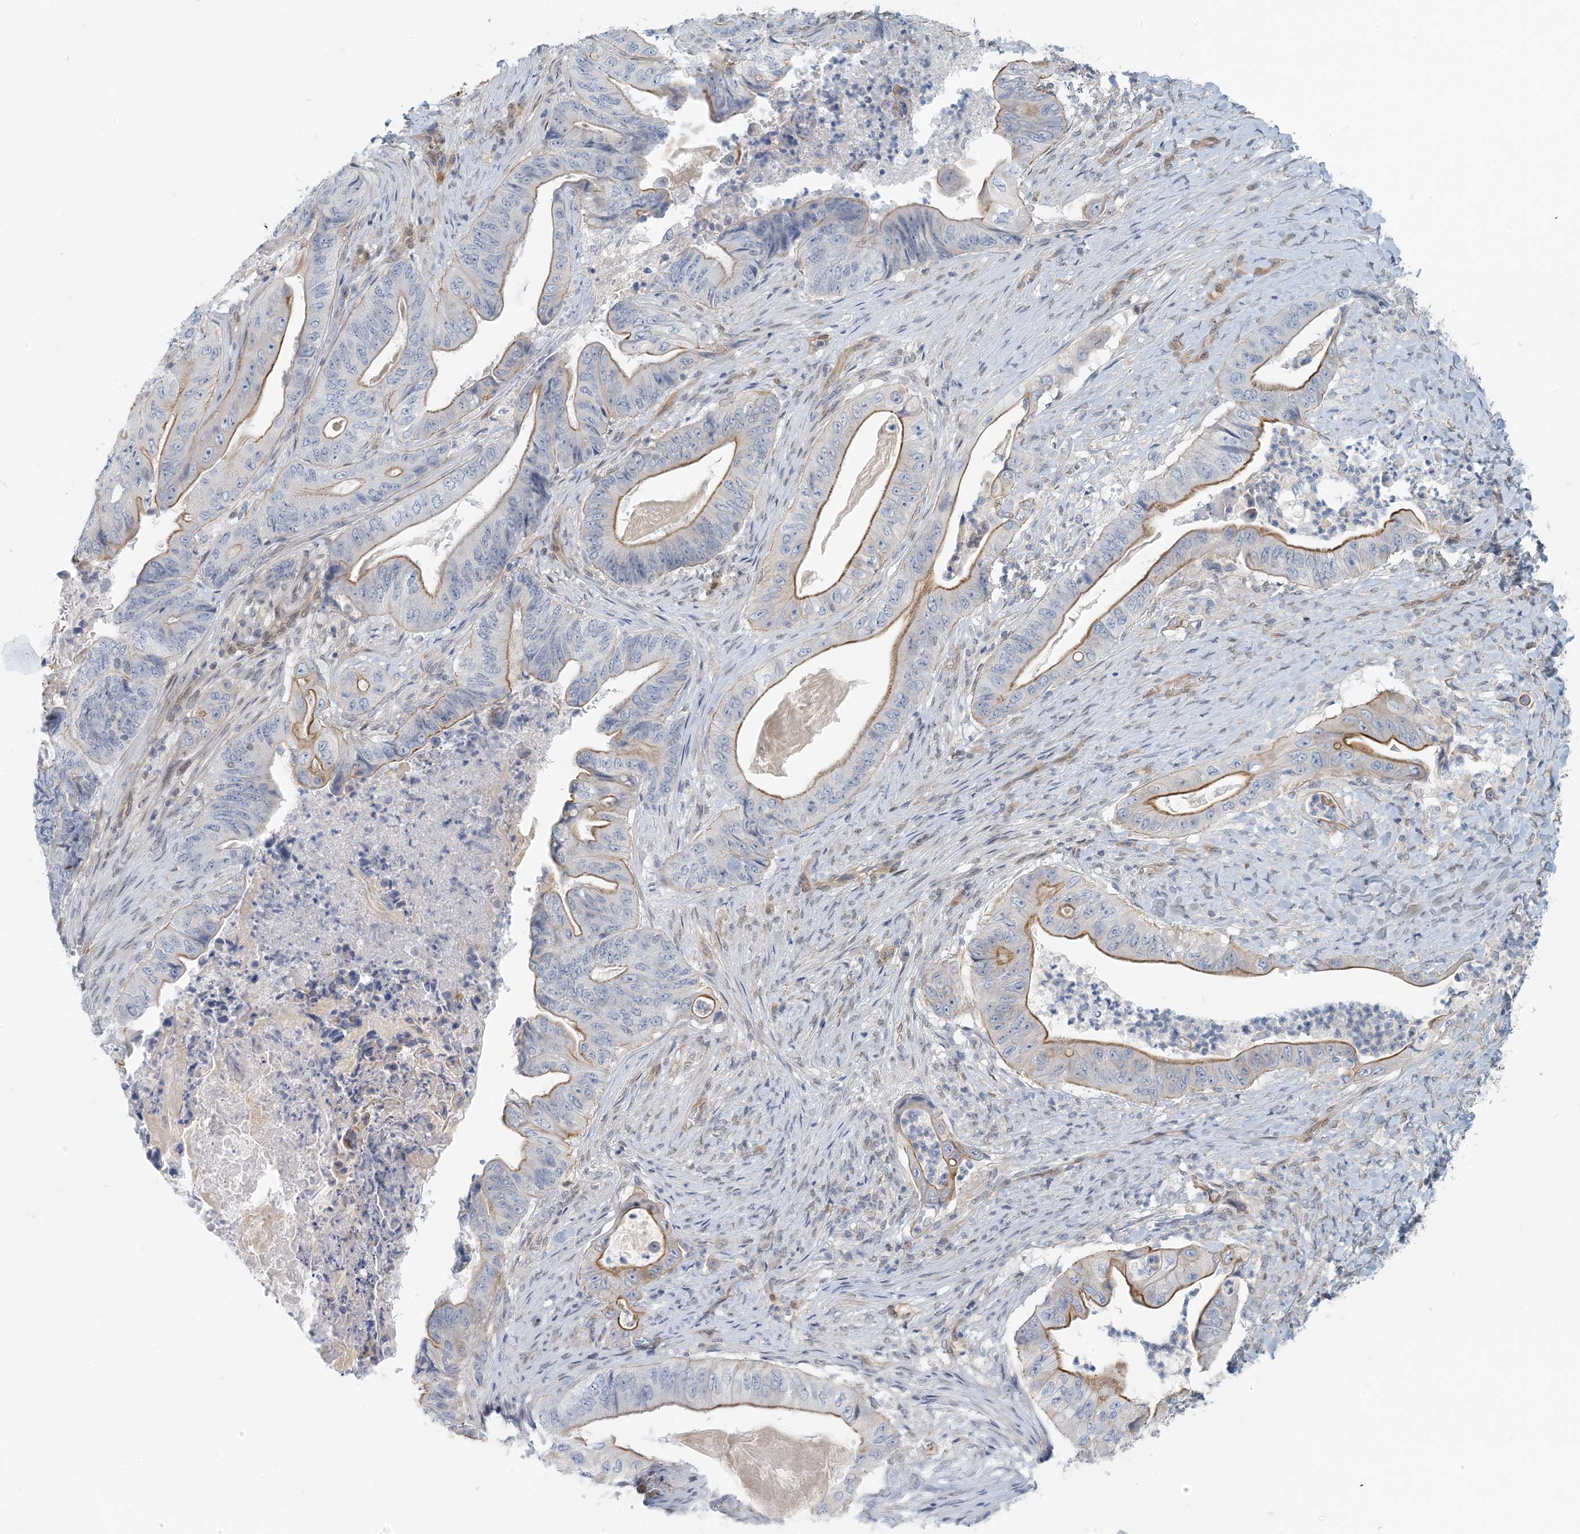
{"staining": {"intensity": "moderate", "quantity": "25%-75%", "location": "cytoplasmic/membranous"}, "tissue": "stomach cancer", "cell_type": "Tumor cells", "image_type": "cancer", "snomed": [{"axis": "morphology", "description": "Adenocarcinoma, NOS"}, {"axis": "topography", "description": "Stomach"}], "caption": "A histopathology image of stomach adenocarcinoma stained for a protein exhibits moderate cytoplasmic/membranous brown staining in tumor cells.", "gene": "ZC3H12A", "patient": {"sex": "female", "age": 73}}